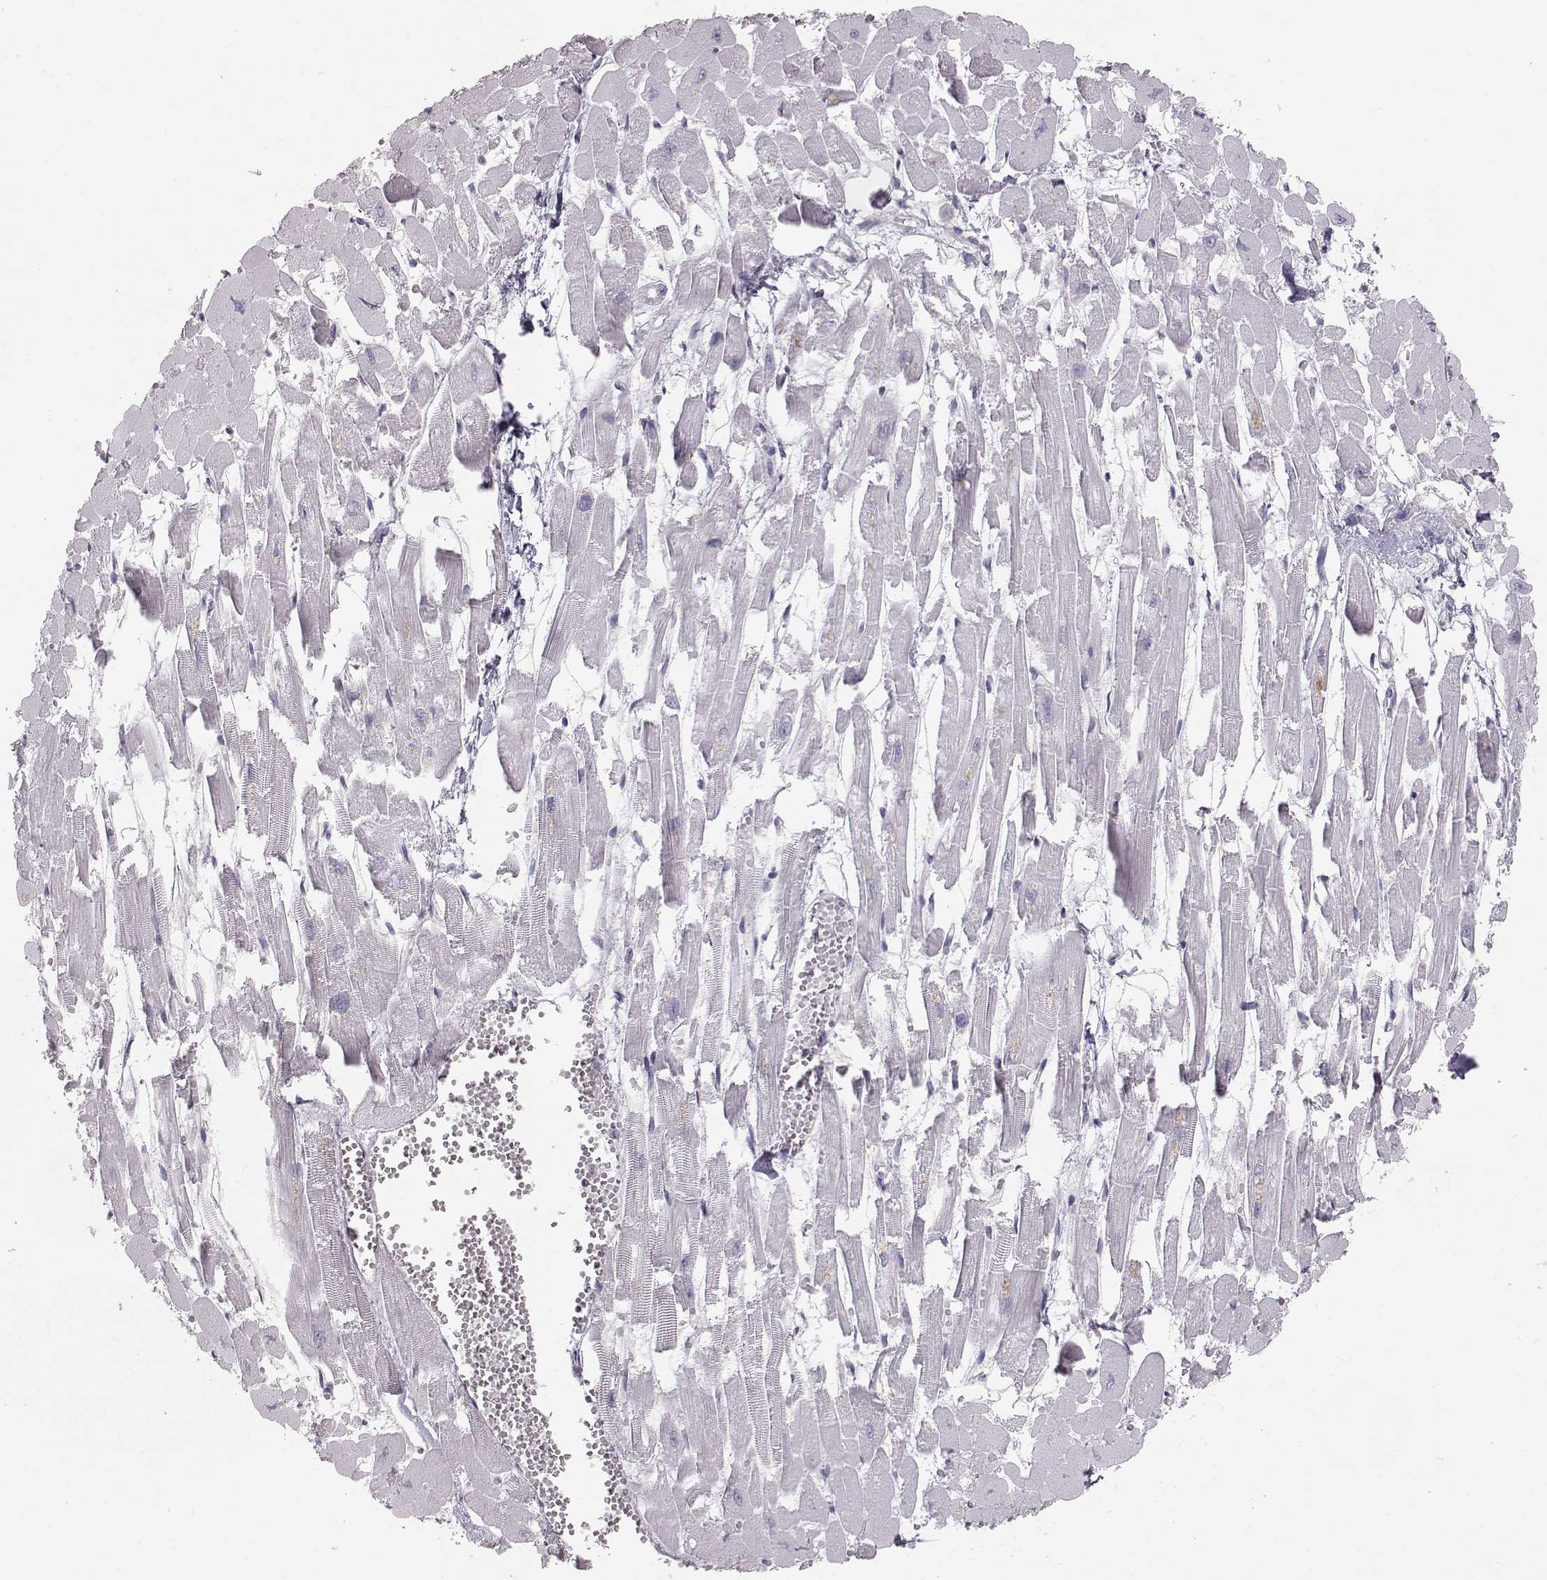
{"staining": {"intensity": "negative", "quantity": "none", "location": "none"}, "tissue": "heart muscle", "cell_type": "Cardiomyocytes", "image_type": "normal", "snomed": [{"axis": "morphology", "description": "Normal tissue, NOS"}, {"axis": "topography", "description": "Heart"}], "caption": "Immunohistochemical staining of benign heart muscle displays no significant expression in cardiomyocytes.", "gene": "KRT31", "patient": {"sex": "female", "age": 52}}